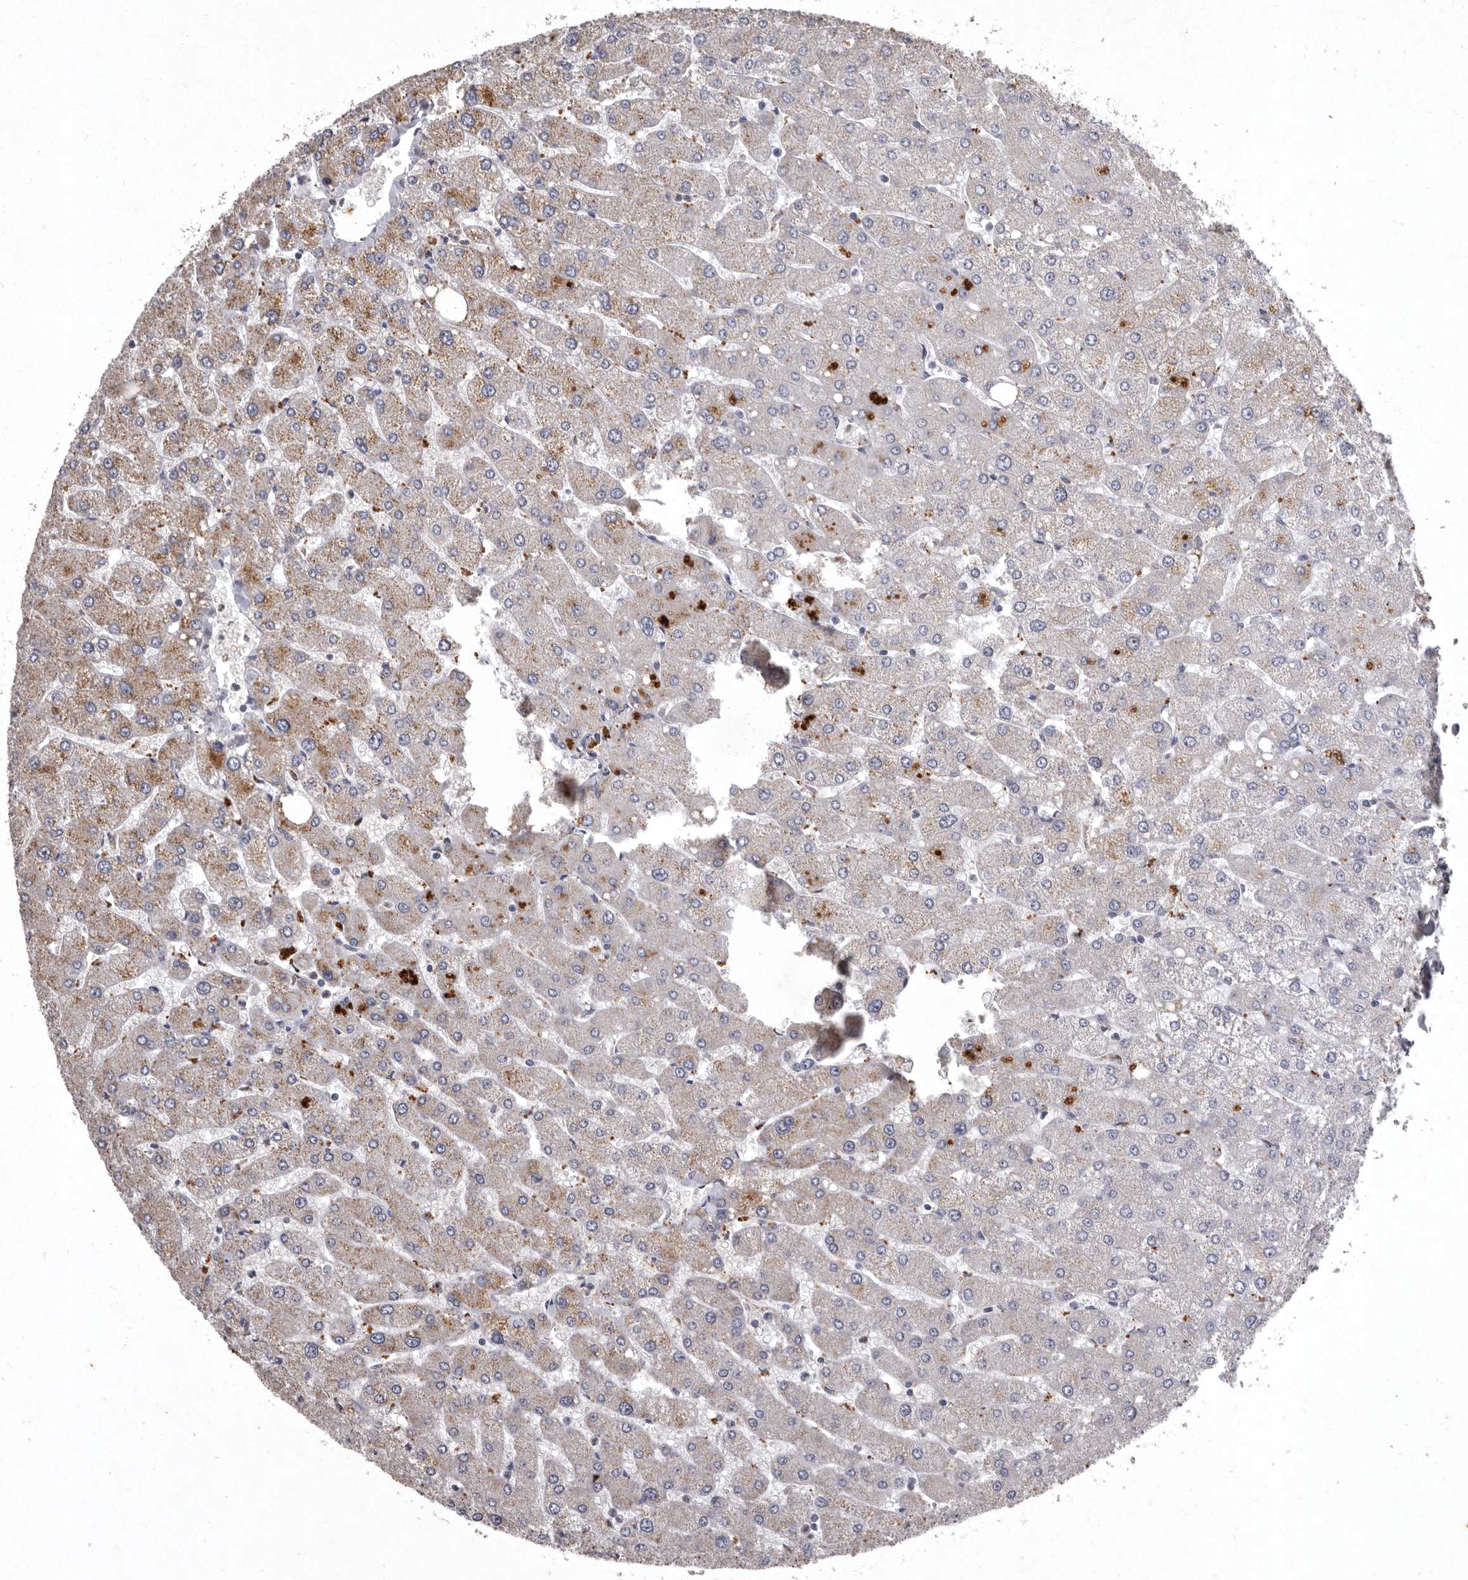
{"staining": {"intensity": "negative", "quantity": "none", "location": "none"}, "tissue": "liver", "cell_type": "Cholangiocytes", "image_type": "normal", "snomed": [{"axis": "morphology", "description": "Normal tissue, NOS"}, {"axis": "topography", "description": "Liver"}], "caption": "The micrograph reveals no staining of cholangiocytes in benign liver. (Immunohistochemistry, brightfield microscopy, high magnification).", "gene": "NKAIN4", "patient": {"sex": "male", "age": 55}}